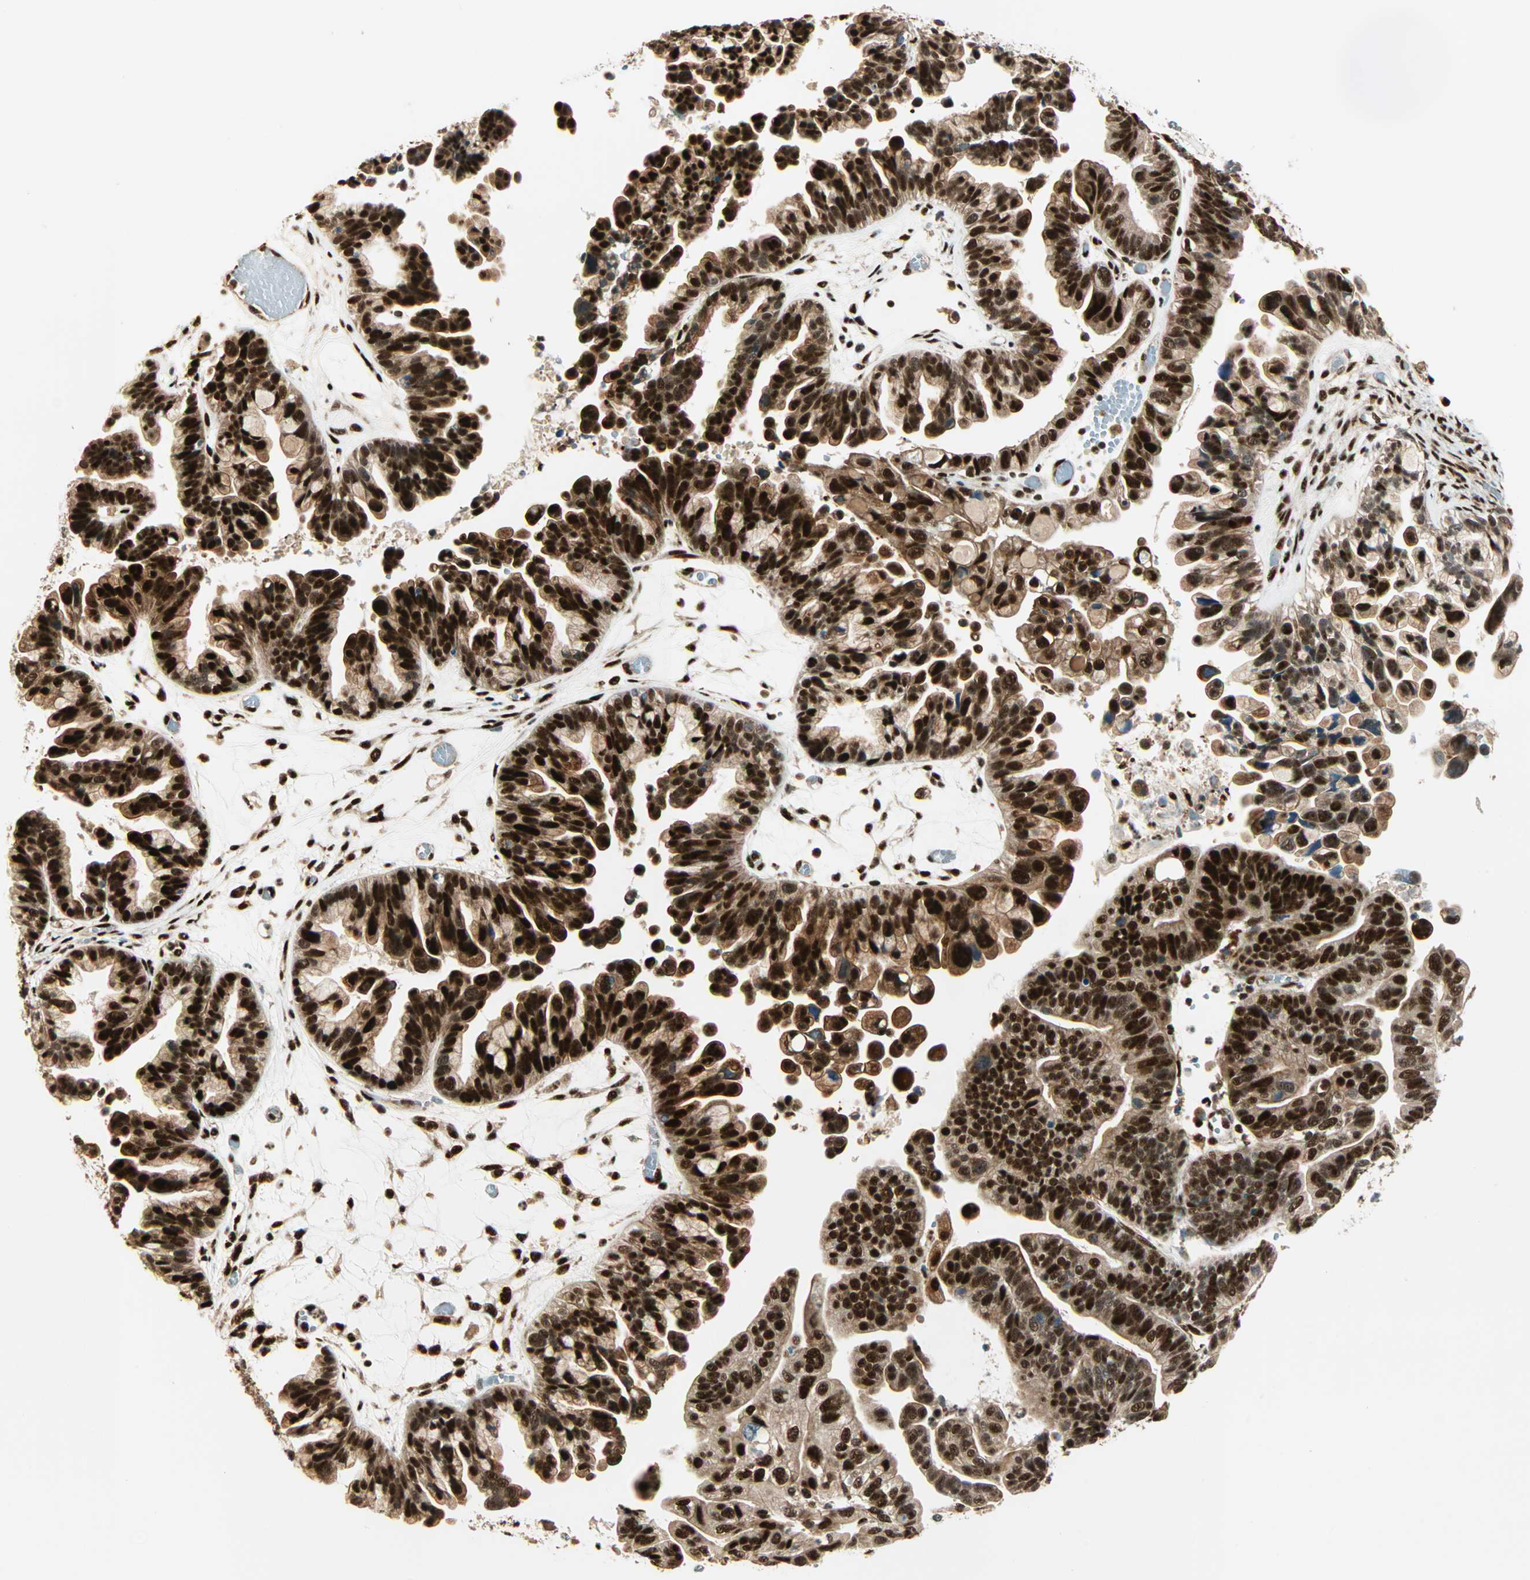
{"staining": {"intensity": "strong", "quantity": ">75%", "location": "cytoplasmic/membranous,nuclear"}, "tissue": "ovarian cancer", "cell_type": "Tumor cells", "image_type": "cancer", "snomed": [{"axis": "morphology", "description": "Cystadenocarcinoma, serous, NOS"}, {"axis": "topography", "description": "Ovary"}], "caption": "A brown stain labels strong cytoplasmic/membranous and nuclear positivity of a protein in ovarian serous cystadenocarcinoma tumor cells.", "gene": "PNPLA6", "patient": {"sex": "female", "age": 56}}